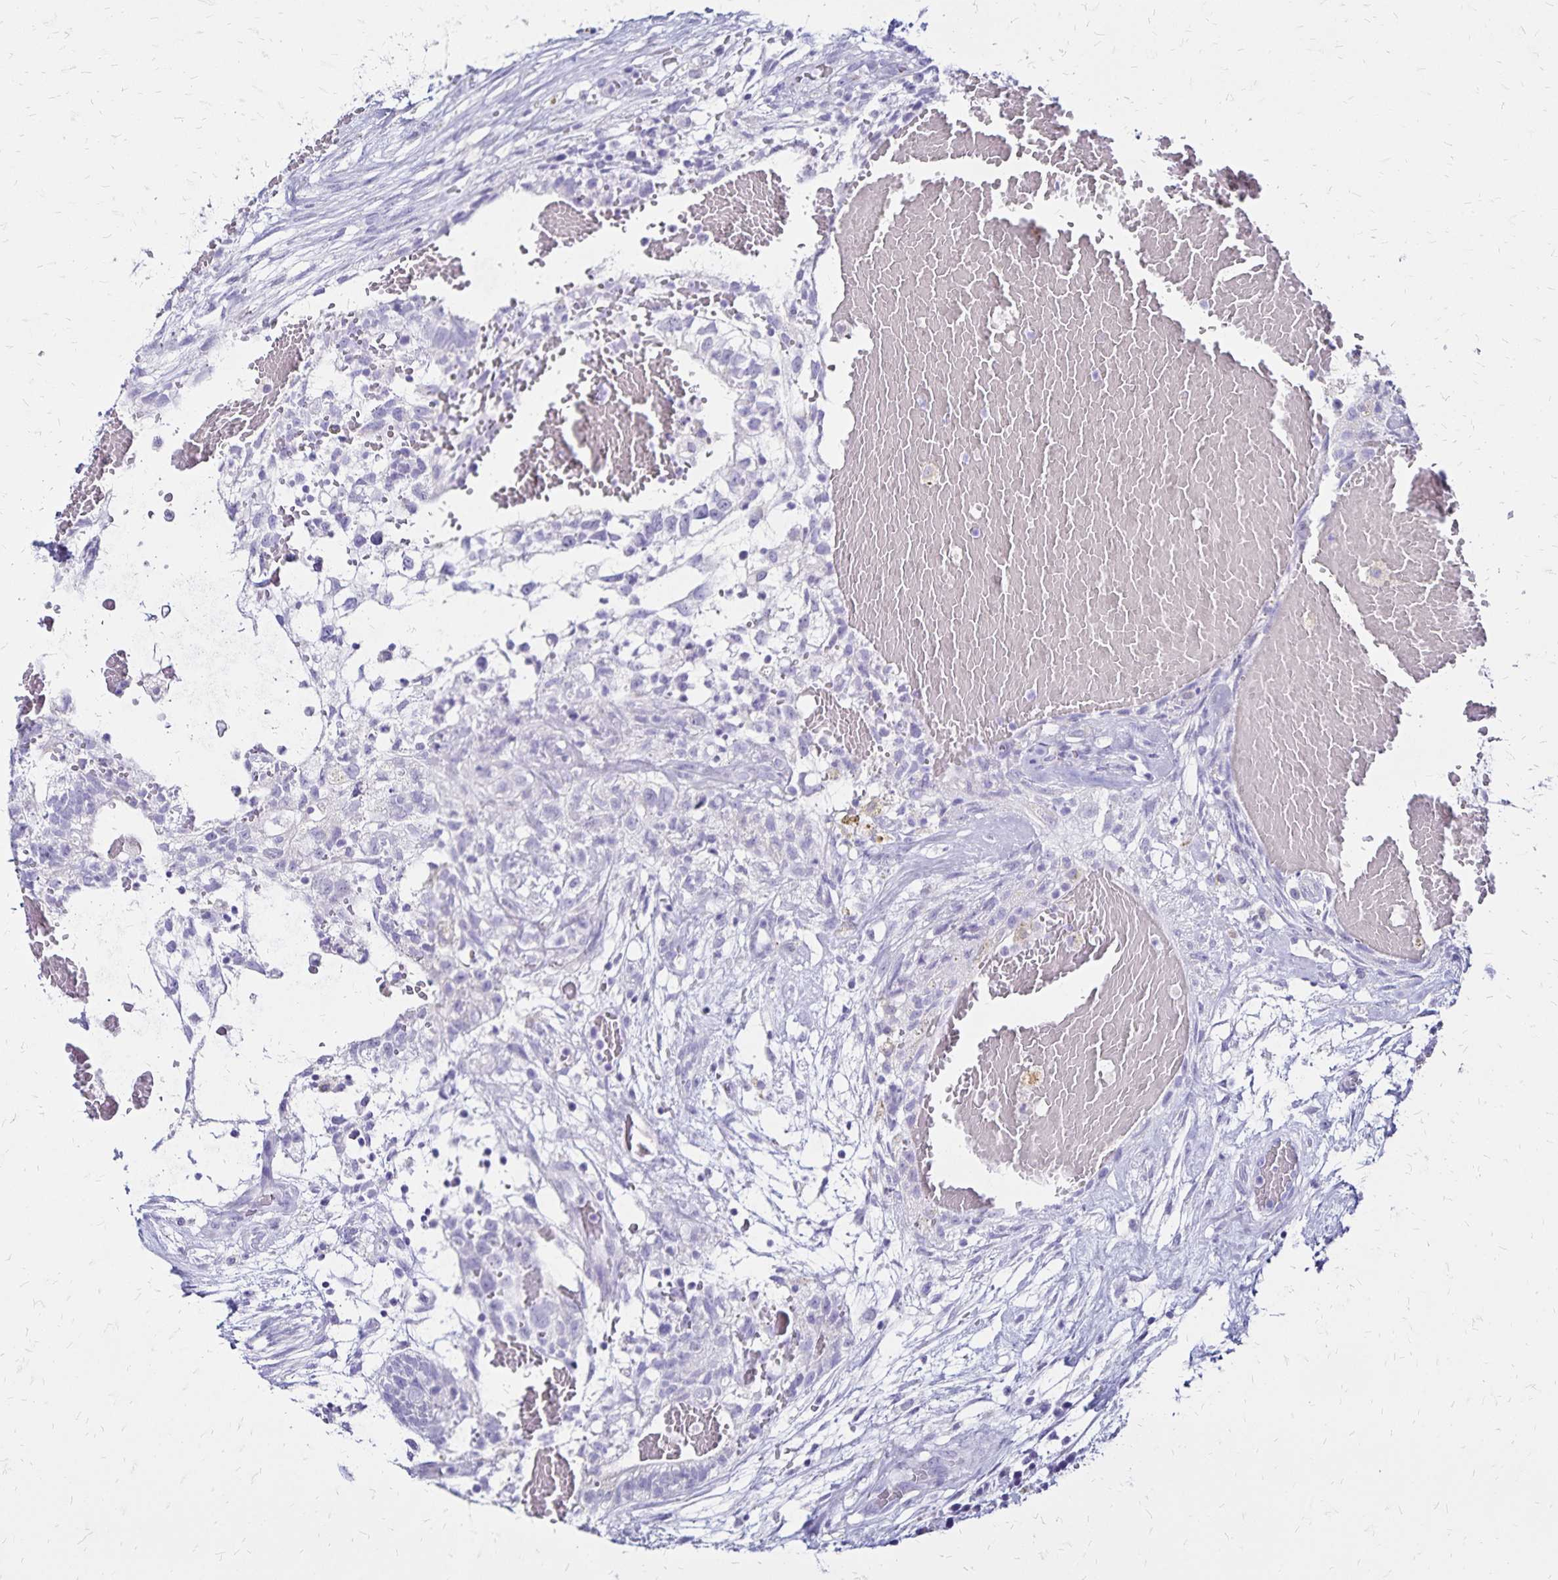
{"staining": {"intensity": "negative", "quantity": "none", "location": "none"}, "tissue": "testis cancer", "cell_type": "Tumor cells", "image_type": "cancer", "snomed": [{"axis": "morphology", "description": "Normal tissue, NOS"}, {"axis": "morphology", "description": "Carcinoma, Embryonal, NOS"}, {"axis": "topography", "description": "Testis"}], "caption": "Immunohistochemistry image of neoplastic tissue: human embryonal carcinoma (testis) stained with DAB displays no significant protein positivity in tumor cells.", "gene": "LIN28B", "patient": {"sex": "male", "age": 32}}